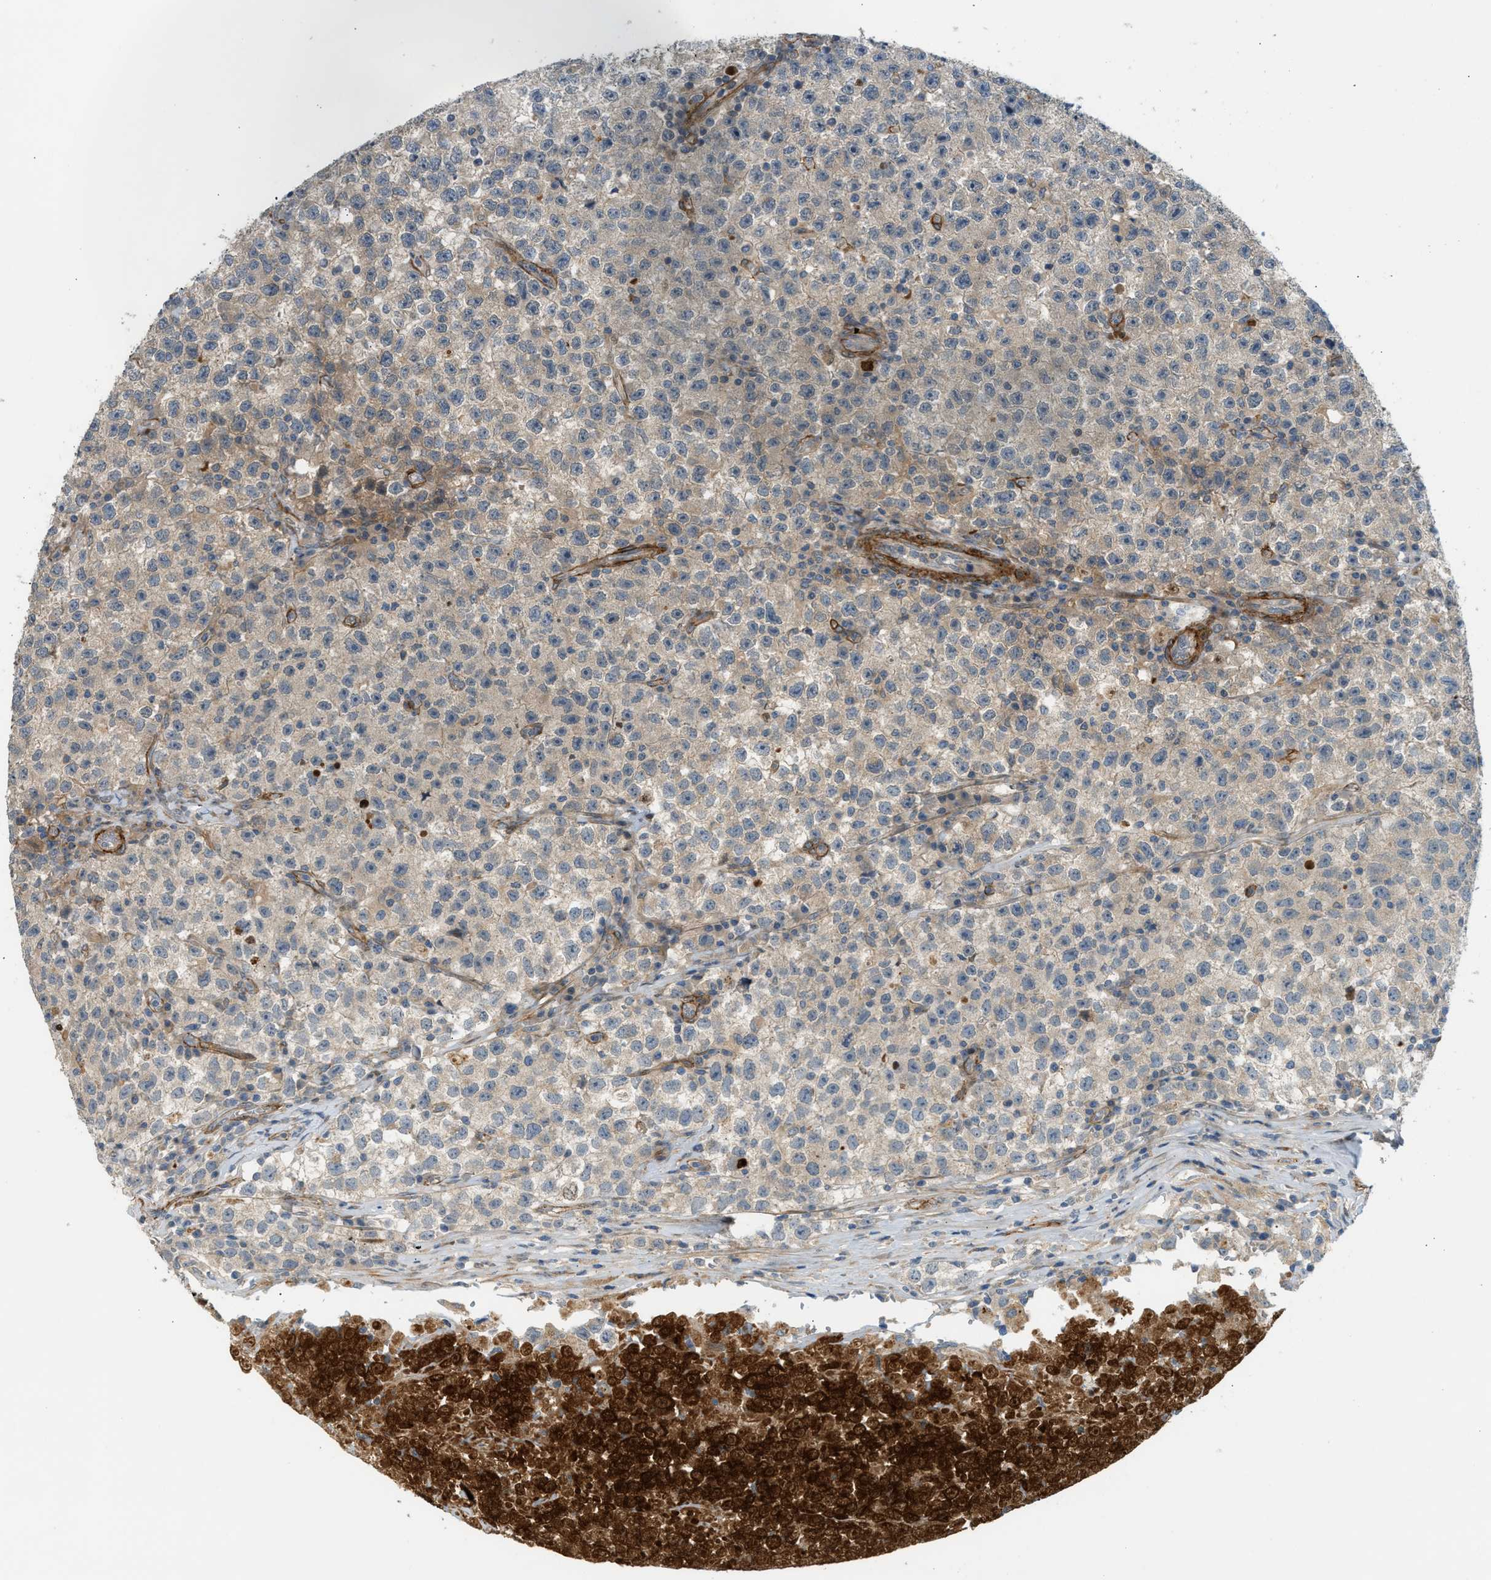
{"staining": {"intensity": "weak", "quantity": "25%-75%", "location": "cytoplasmic/membranous"}, "tissue": "testis cancer", "cell_type": "Tumor cells", "image_type": "cancer", "snomed": [{"axis": "morphology", "description": "Seminoma, NOS"}, {"axis": "topography", "description": "Testis"}], "caption": "Testis cancer (seminoma) stained with DAB immunohistochemistry exhibits low levels of weak cytoplasmic/membranous staining in approximately 25%-75% of tumor cells.", "gene": "EDNRA", "patient": {"sex": "male", "age": 22}}